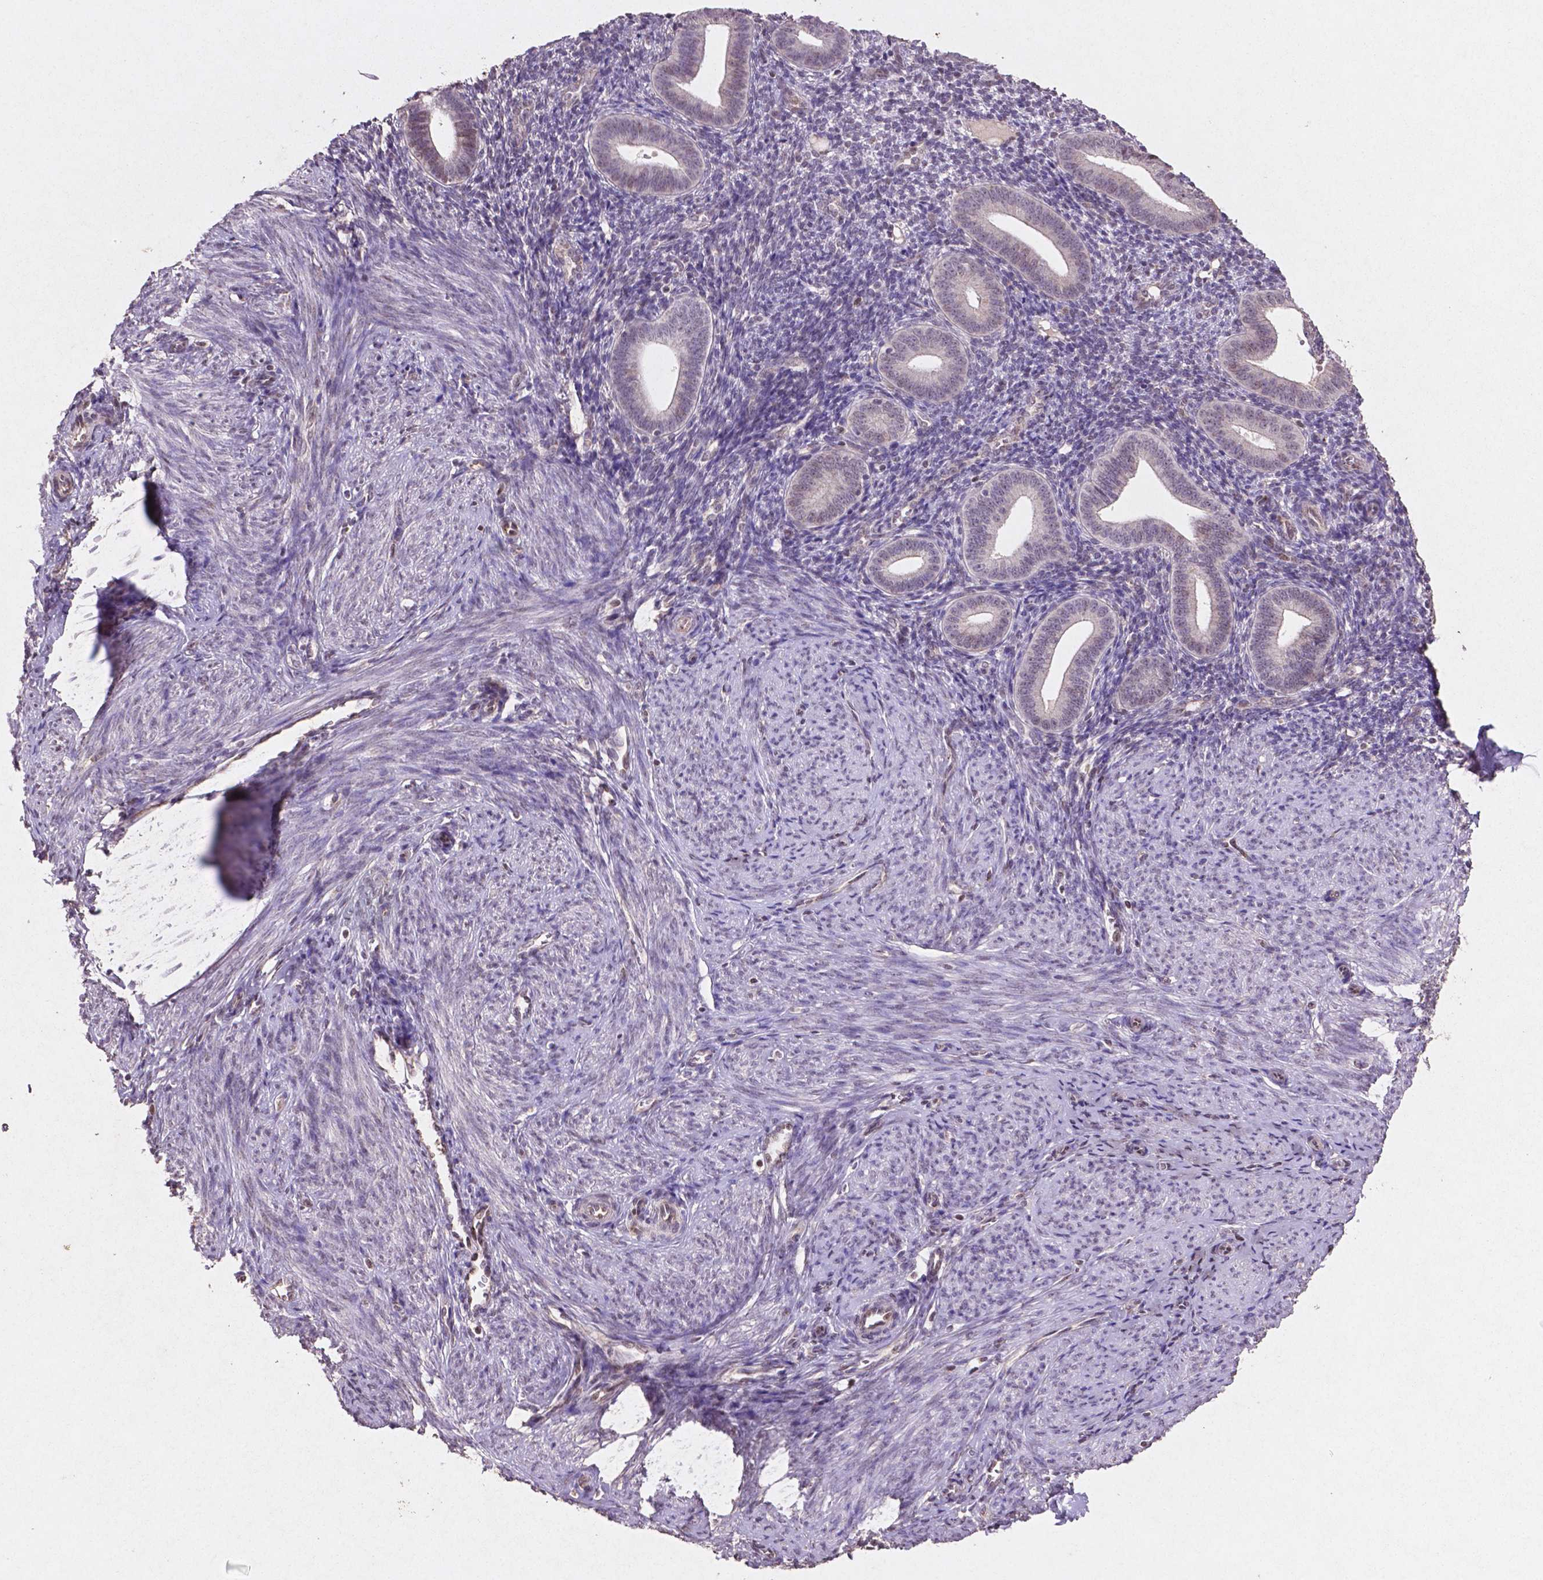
{"staining": {"intensity": "negative", "quantity": "none", "location": "none"}, "tissue": "endometrium", "cell_type": "Cells in endometrial stroma", "image_type": "normal", "snomed": [{"axis": "morphology", "description": "Normal tissue, NOS"}, {"axis": "topography", "description": "Endometrium"}], "caption": "There is no significant staining in cells in endometrial stroma of endometrium. (Immunohistochemistry (ihc), brightfield microscopy, high magnification).", "gene": "GLRX", "patient": {"sex": "female", "age": 40}}